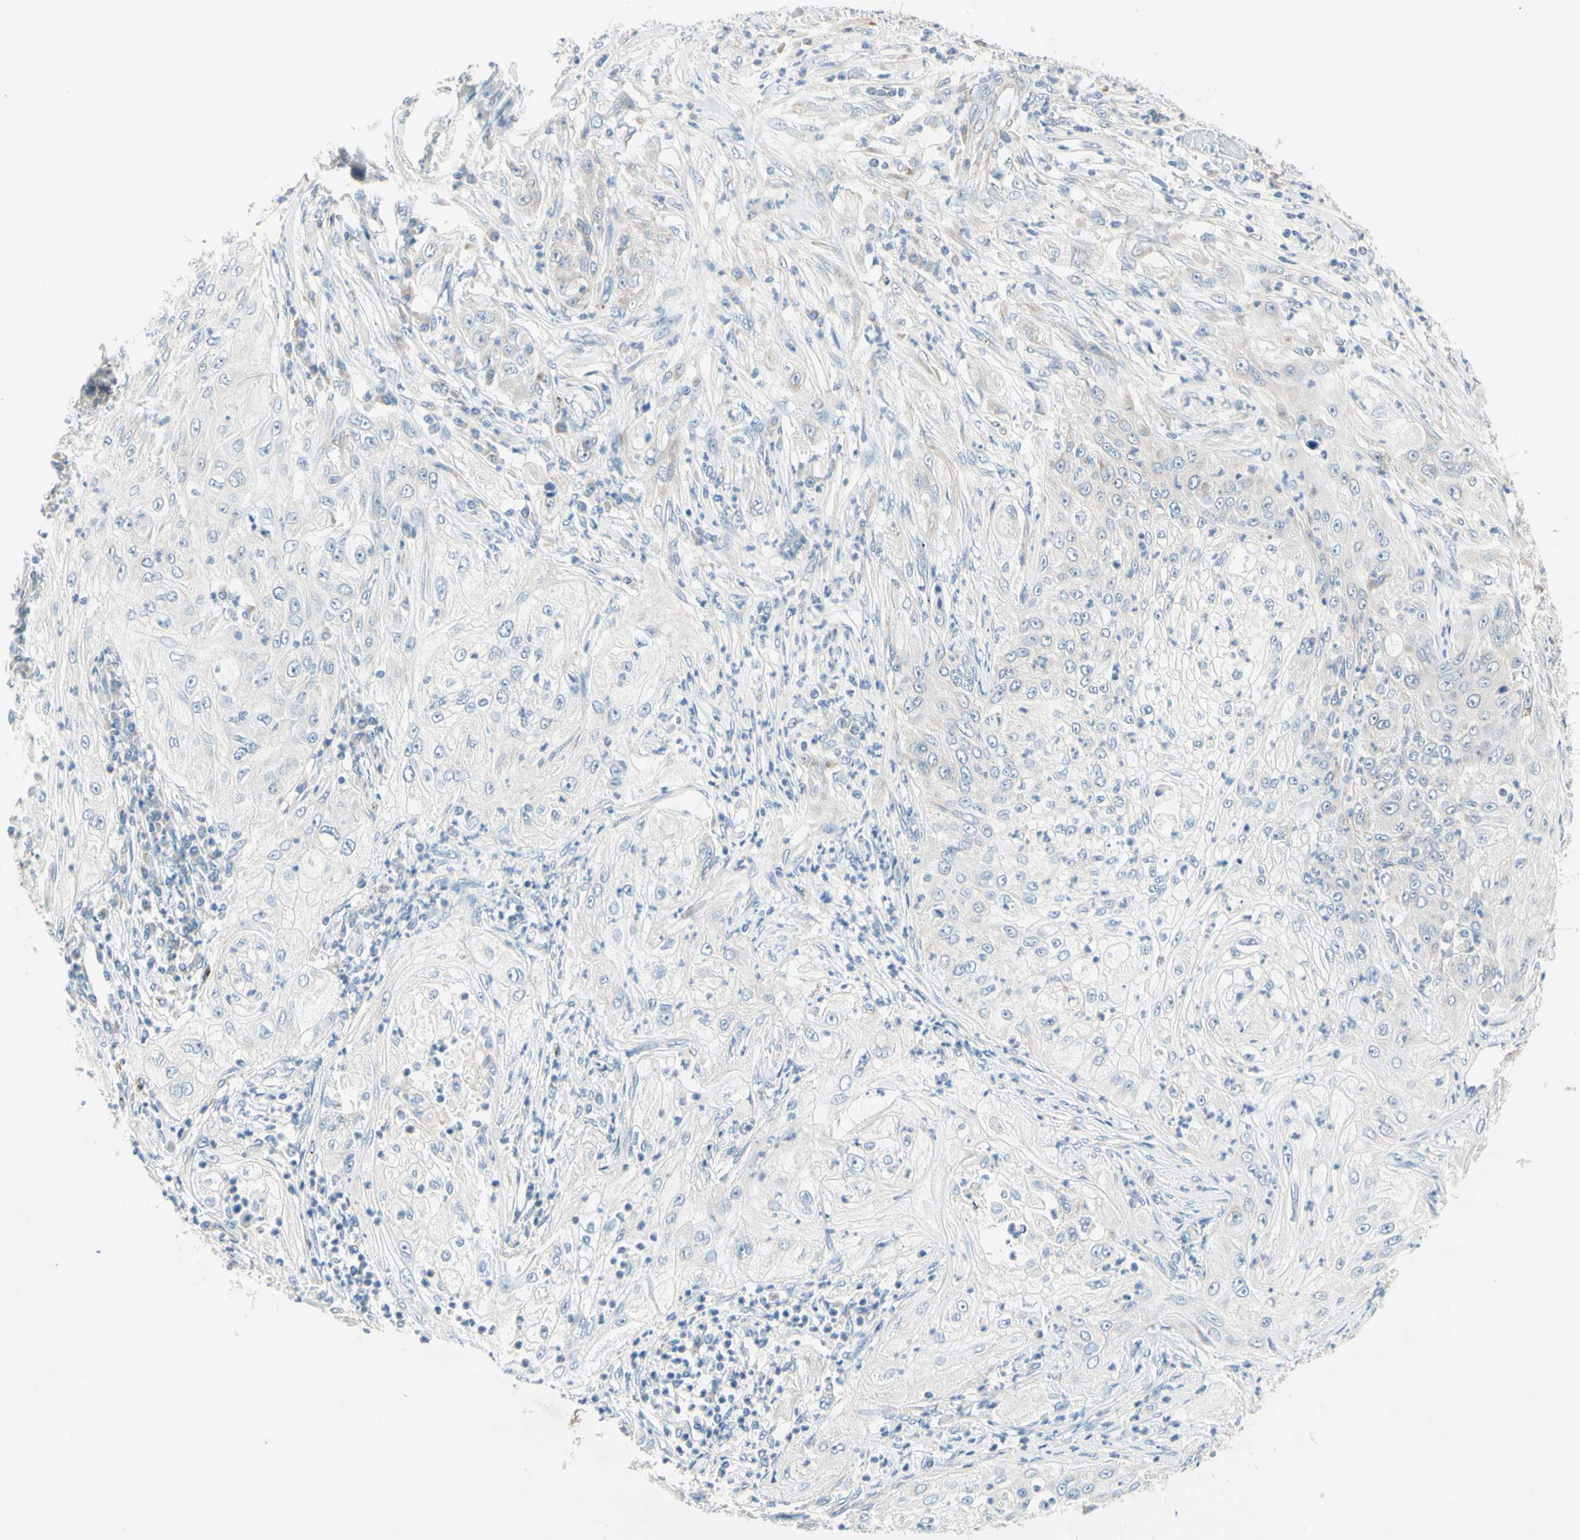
{"staining": {"intensity": "negative", "quantity": "none", "location": "none"}, "tissue": "lung cancer", "cell_type": "Tumor cells", "image_type": "cancer", "snomed": [{"axis": "morphology", "description": "Inflammation, NOS"}, {"axis": "morphology", "description": "Squamous cell carcinoma, NOS"}, {"axis": "topography", "description": "Lymph node"}, {"axis": "topography", "description": "Soft tissue"}, {"axis": "topography", "description": "Lung"}], "caption": "The immunohistochemistry (IHC) micrograph has no significant expression in tumor cells of squamous cell carcinoma (lung) tissue.", "gene": "MFF", "patient": {"sex": "male", "age": 66}}